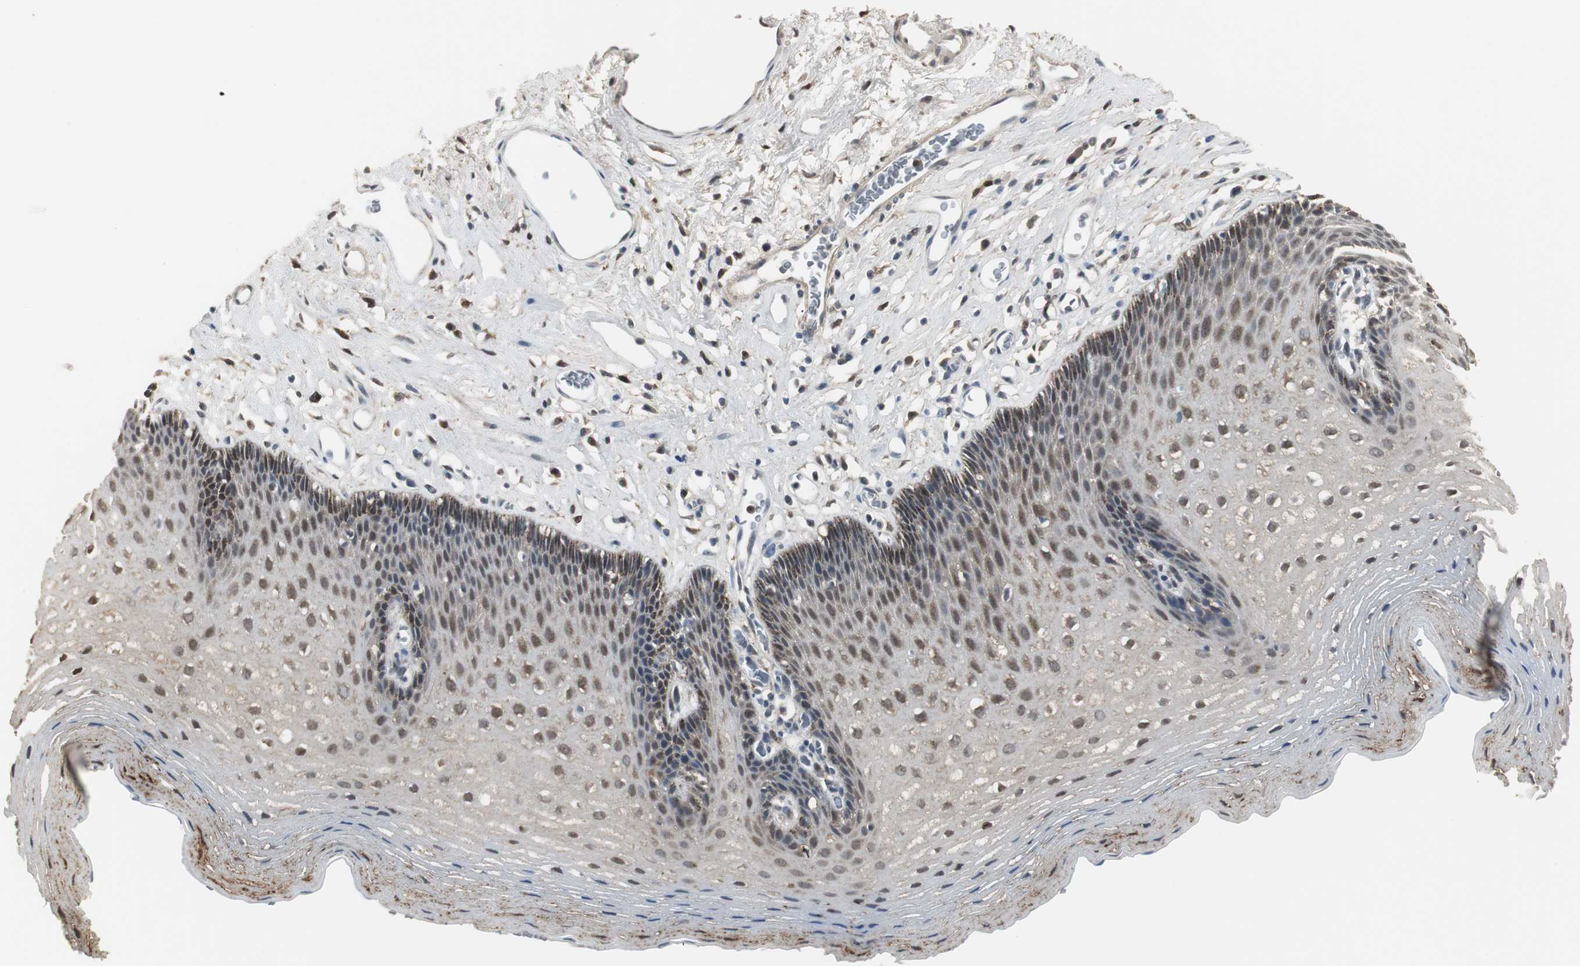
{"staining": {"intensity": "moderate", "quantity": ">75%", "location": "nuclear"}, "tissue": "esophagus", "cell_type": "Squamous epithelial cells", "image_type": "normal", "snomed": [{"axis": "morphology", "description": "Normal tissue, NOS"}, {"axis": "topography", "description": "Esophagus"}], "caption": "Immunohistochemical staining of normal esophagus reveals medium levels of moderate nuclear expression in about >75% of squamous epithelial cells.", "gene": "PLIN3", "patient": {"sex": "female", "age": 70}}